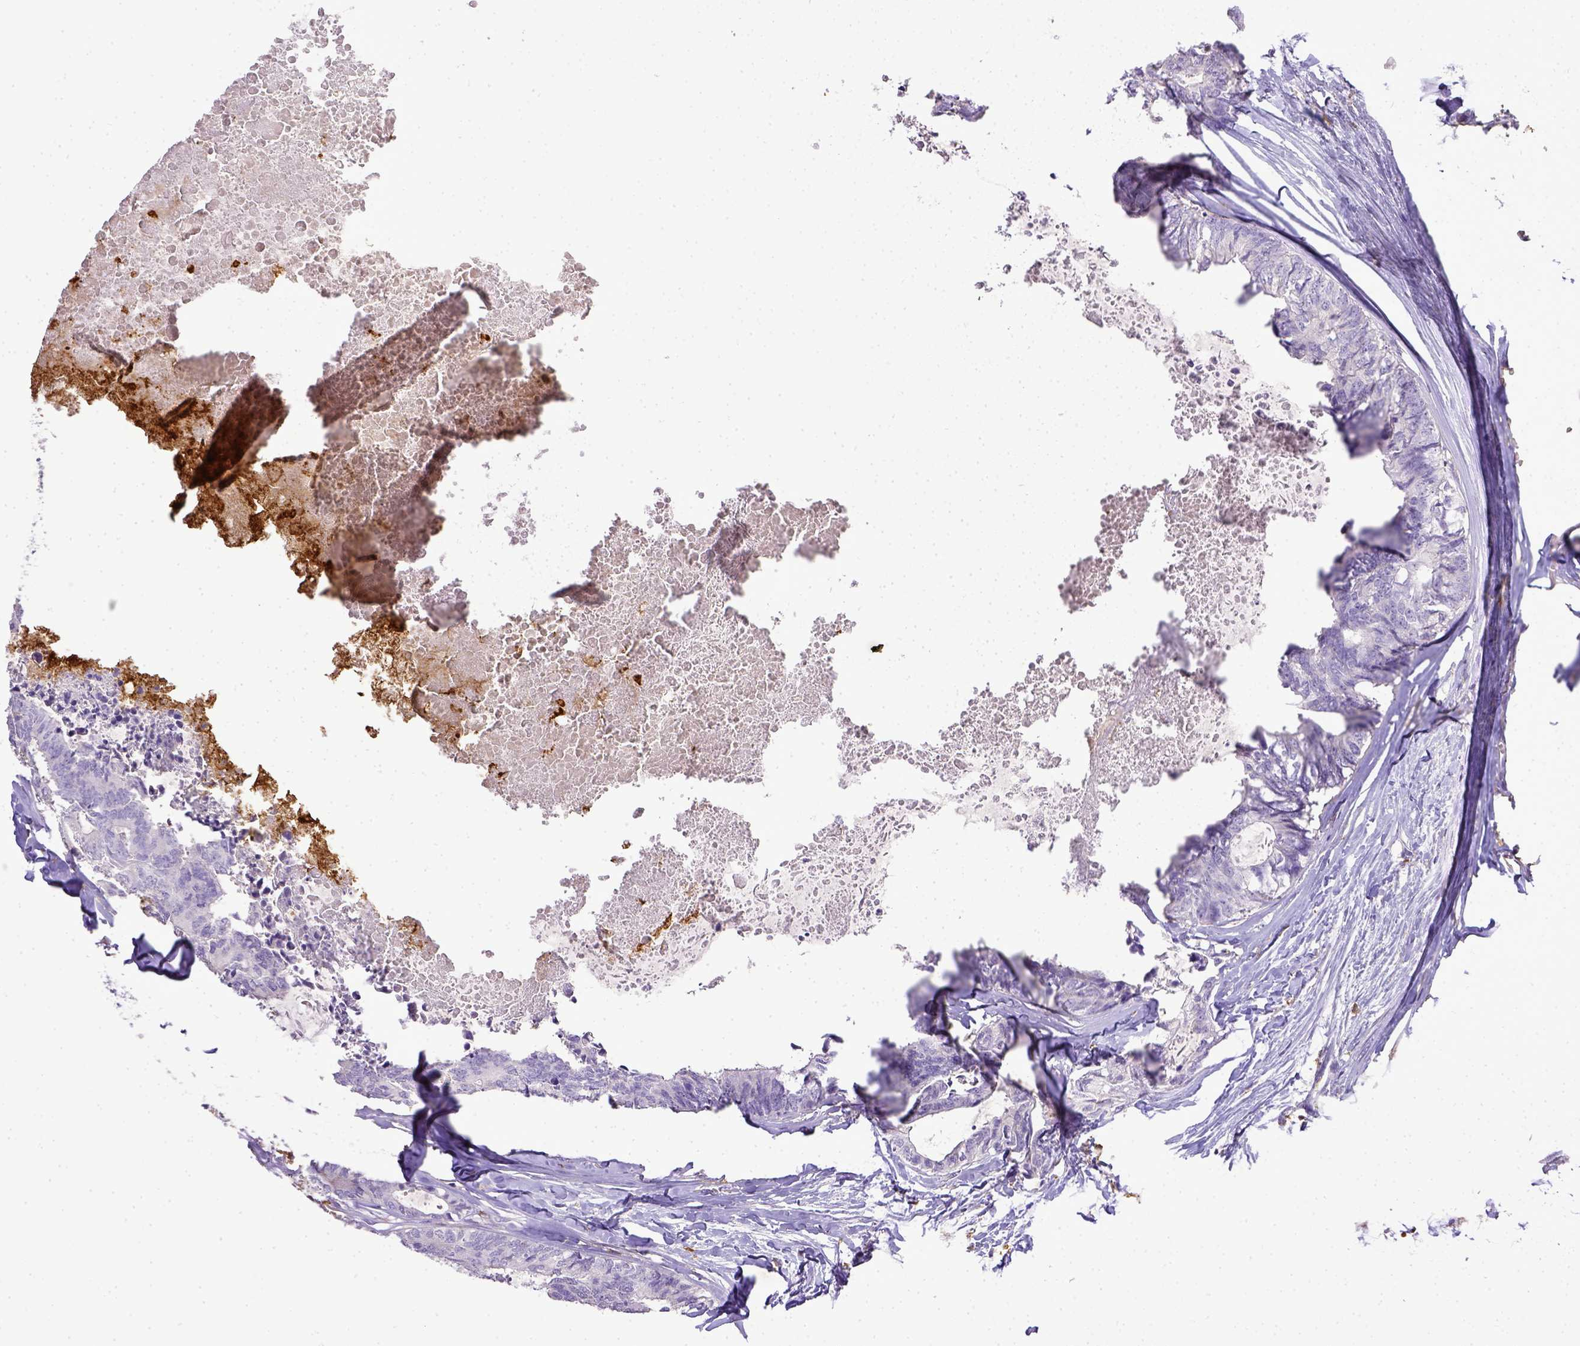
{"staining": {"intensity": "negative", "quantity": "none", "location": "none"}, "tissue": "colorectal cancer", "cell_type": "Tumor cells", "image_type": "cancer", "snomed": [{"axis": "morphology", "description": "Adenocarcinoma, NOS"}, {"axis": "topography", "description": "Colon"}, {"axis": "topography", "description": "Rectum"}], "caption": "IHC micrograph of neoplastic tissue: colorectal adenocarcinoma stained with DAB (3,3'-diaminobenzidine) reveals no significant protein positivity in tumor cells. The staining is performed using DAB brown chromogen with nuclei counter-stained in using hematoxylin.", "gene": "ITGAM", "patient": {"sex": "male", "age": 57}}